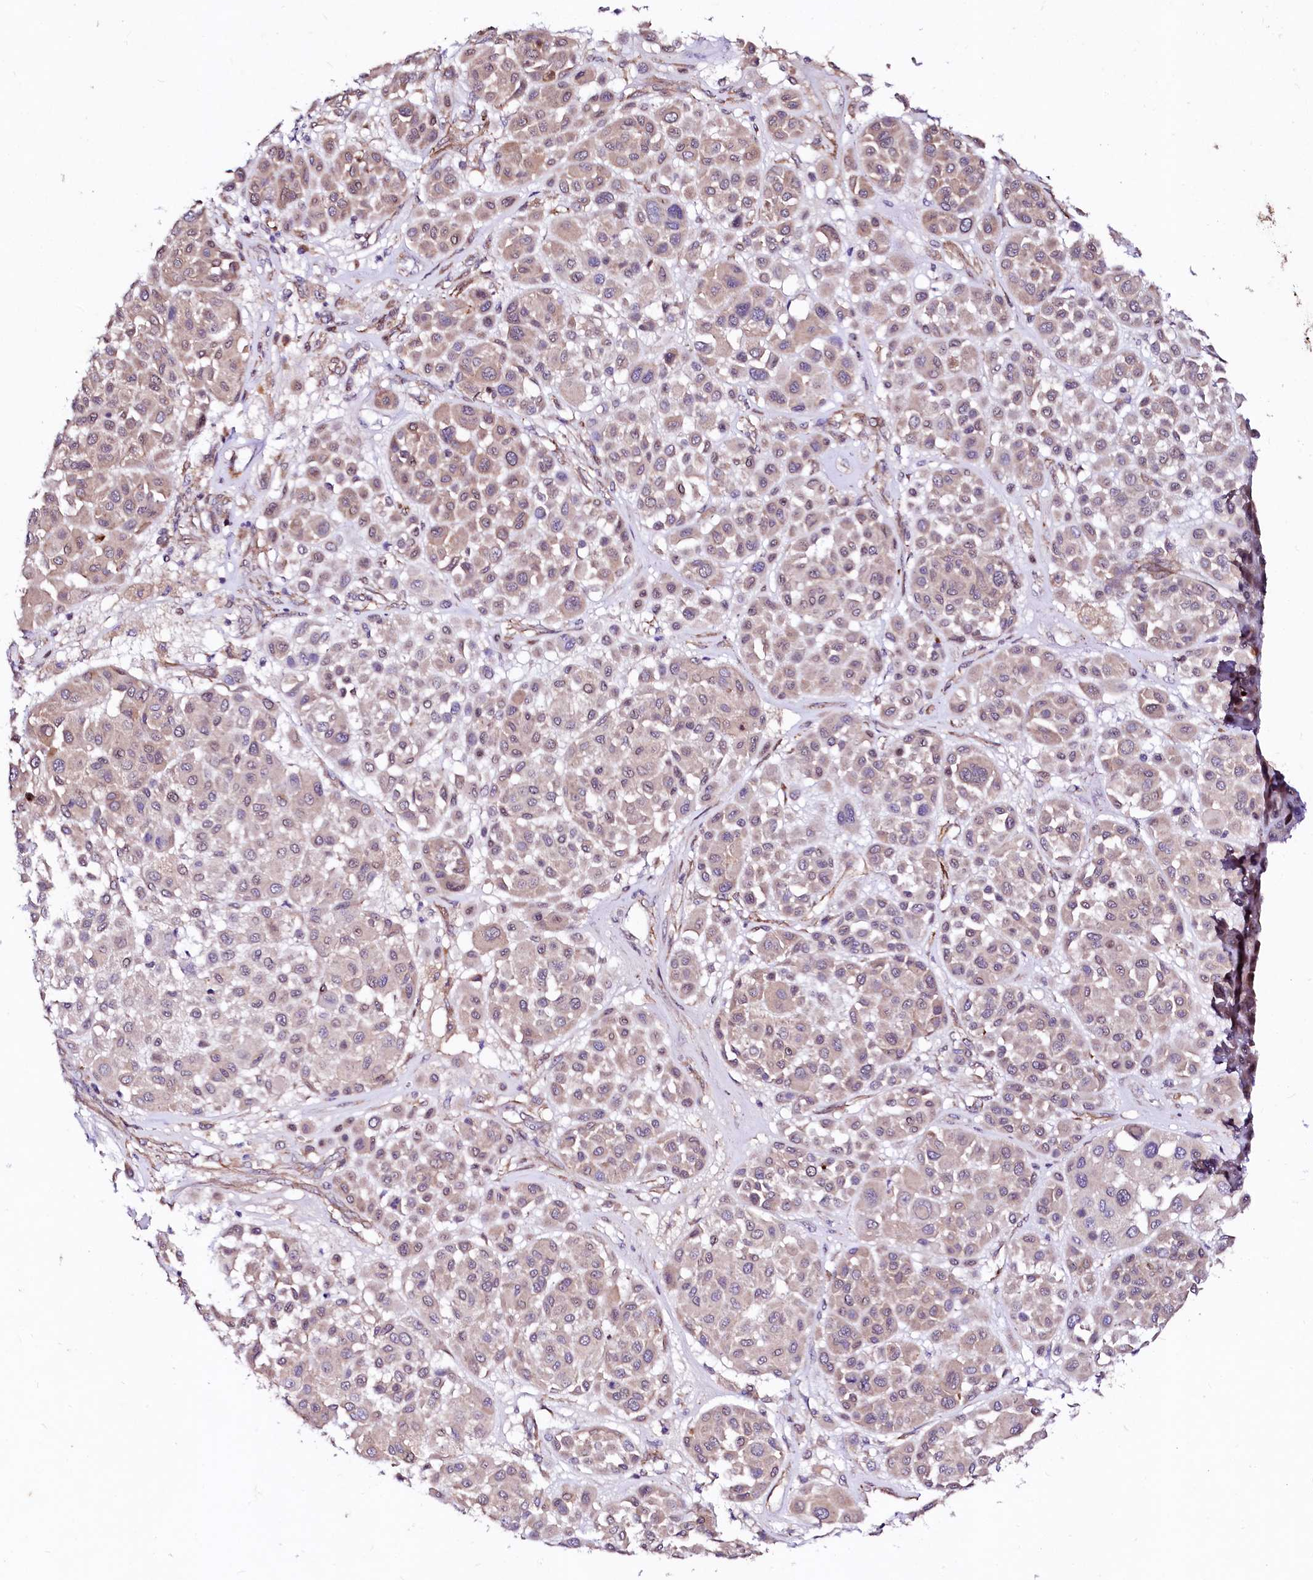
{"staining": {"intensity": "weak", "quantity": "25%-75%", "location": "cytoplasmic/membranous,nuclear"}, "tissue": "melanoma", "cell_type": "Tumor cells", "image_type": "cancer", "snomed": [{"axis": "morphology", "description": "Malignant melanoma, Metastatic site"}, {"axis": "topography", "description": "Soft tissue"}], "caption": "Malignant melanoma (metastatic site) stained with a brown dye displays weak cytoplasmic/membranous and nuclear positive expression in about 25%-75% of tumor cells.", "gene": "GPR176", "patient": {"sex": "male", "age": 41}}